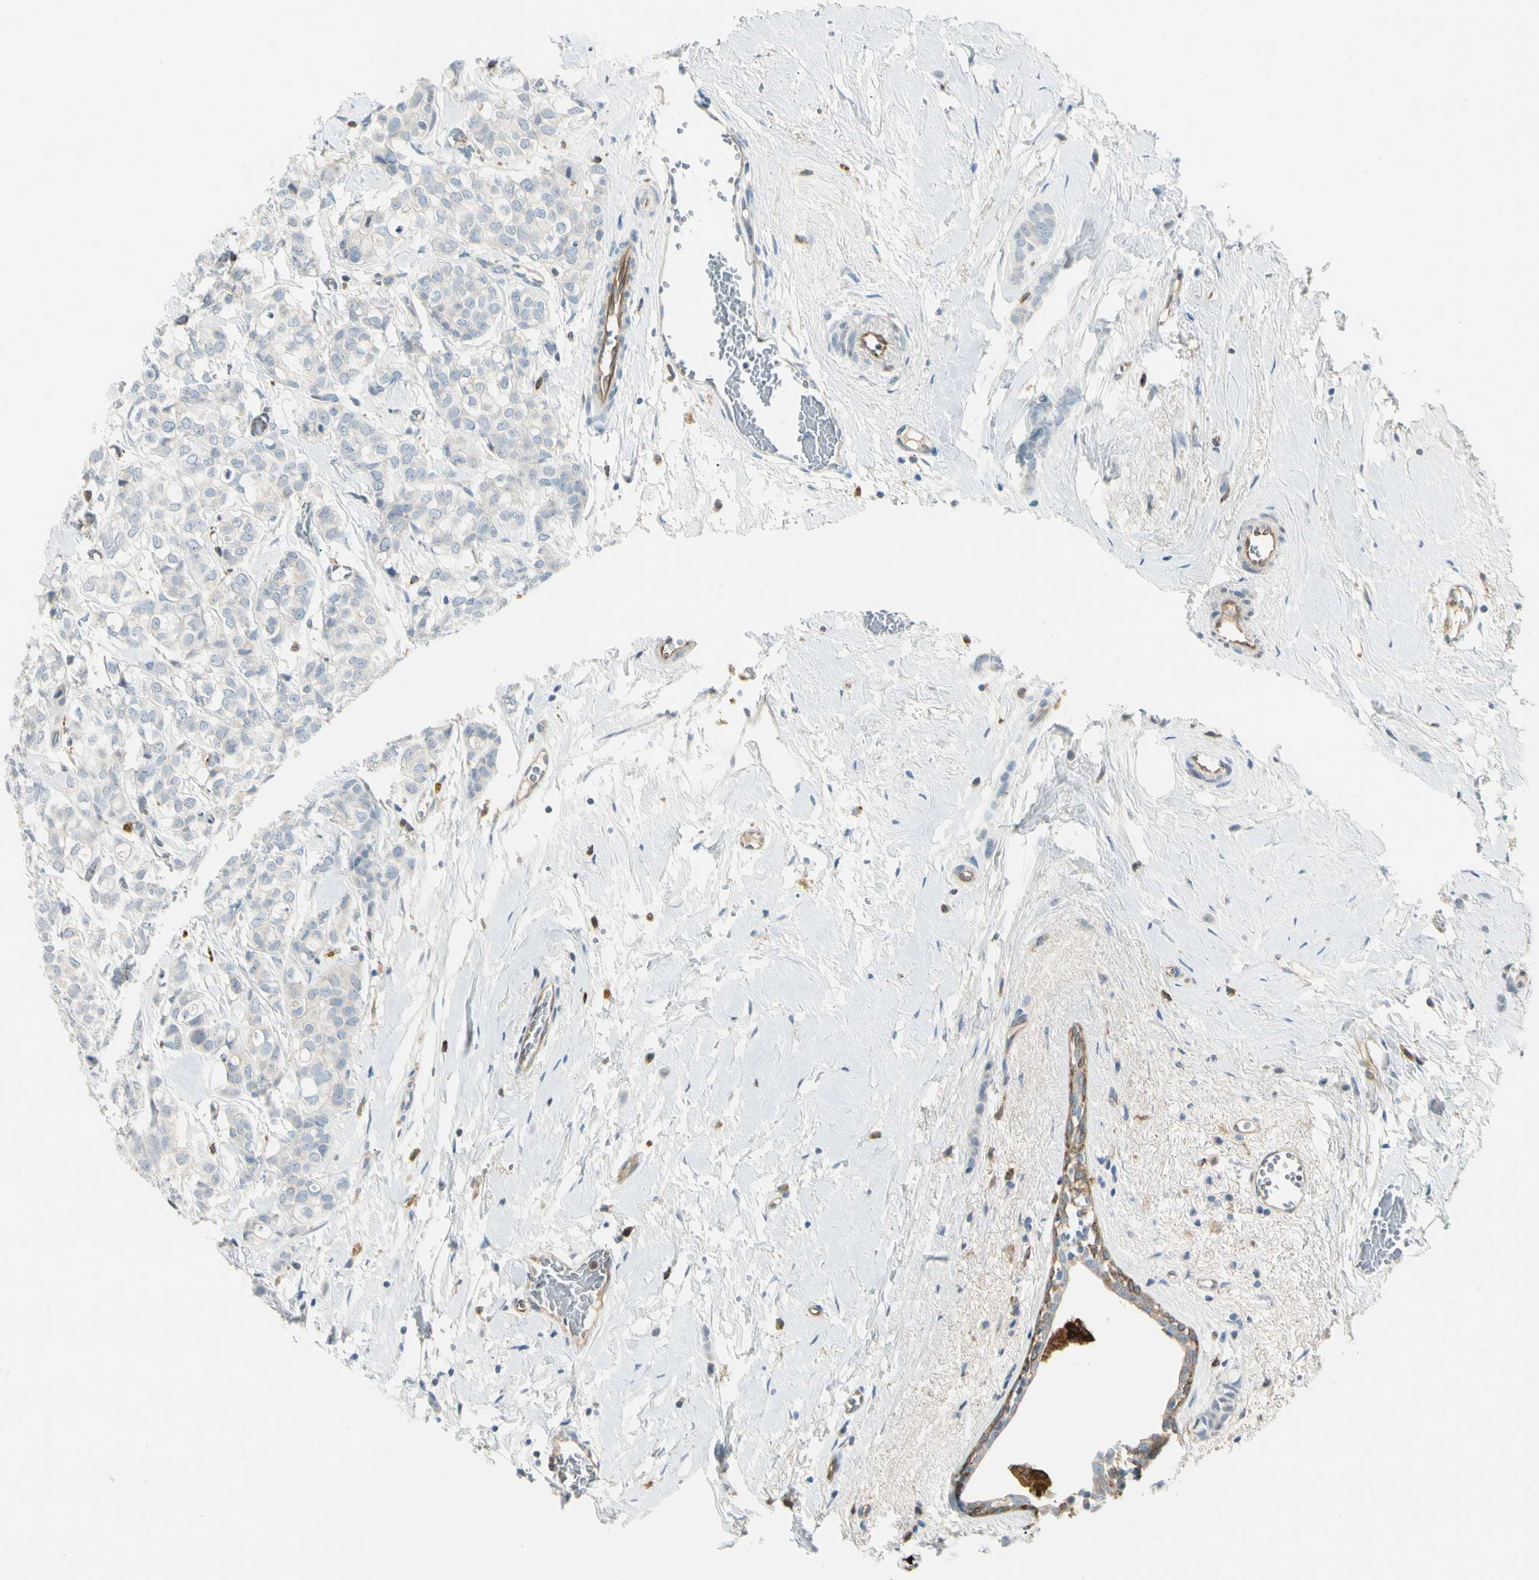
{"staining": {"intensity": "negative", "quantity": "none", "location": "none"}, "tissue": "breast cancer", "cell_type": "Tumor cells", "image_type": "cancer", "snomed": [{"axis": "morphology", "description": "Lobular carcinoma"}, {"axis": "topography", "description": "Breast"}], "caption": "IHC micrograph of human breast lobular carcinoma stained for a protein (brown), which displays no staining in tumor cells.", "gene": "LPCAT2", "patient": {"sex": "female", "age": 60}}